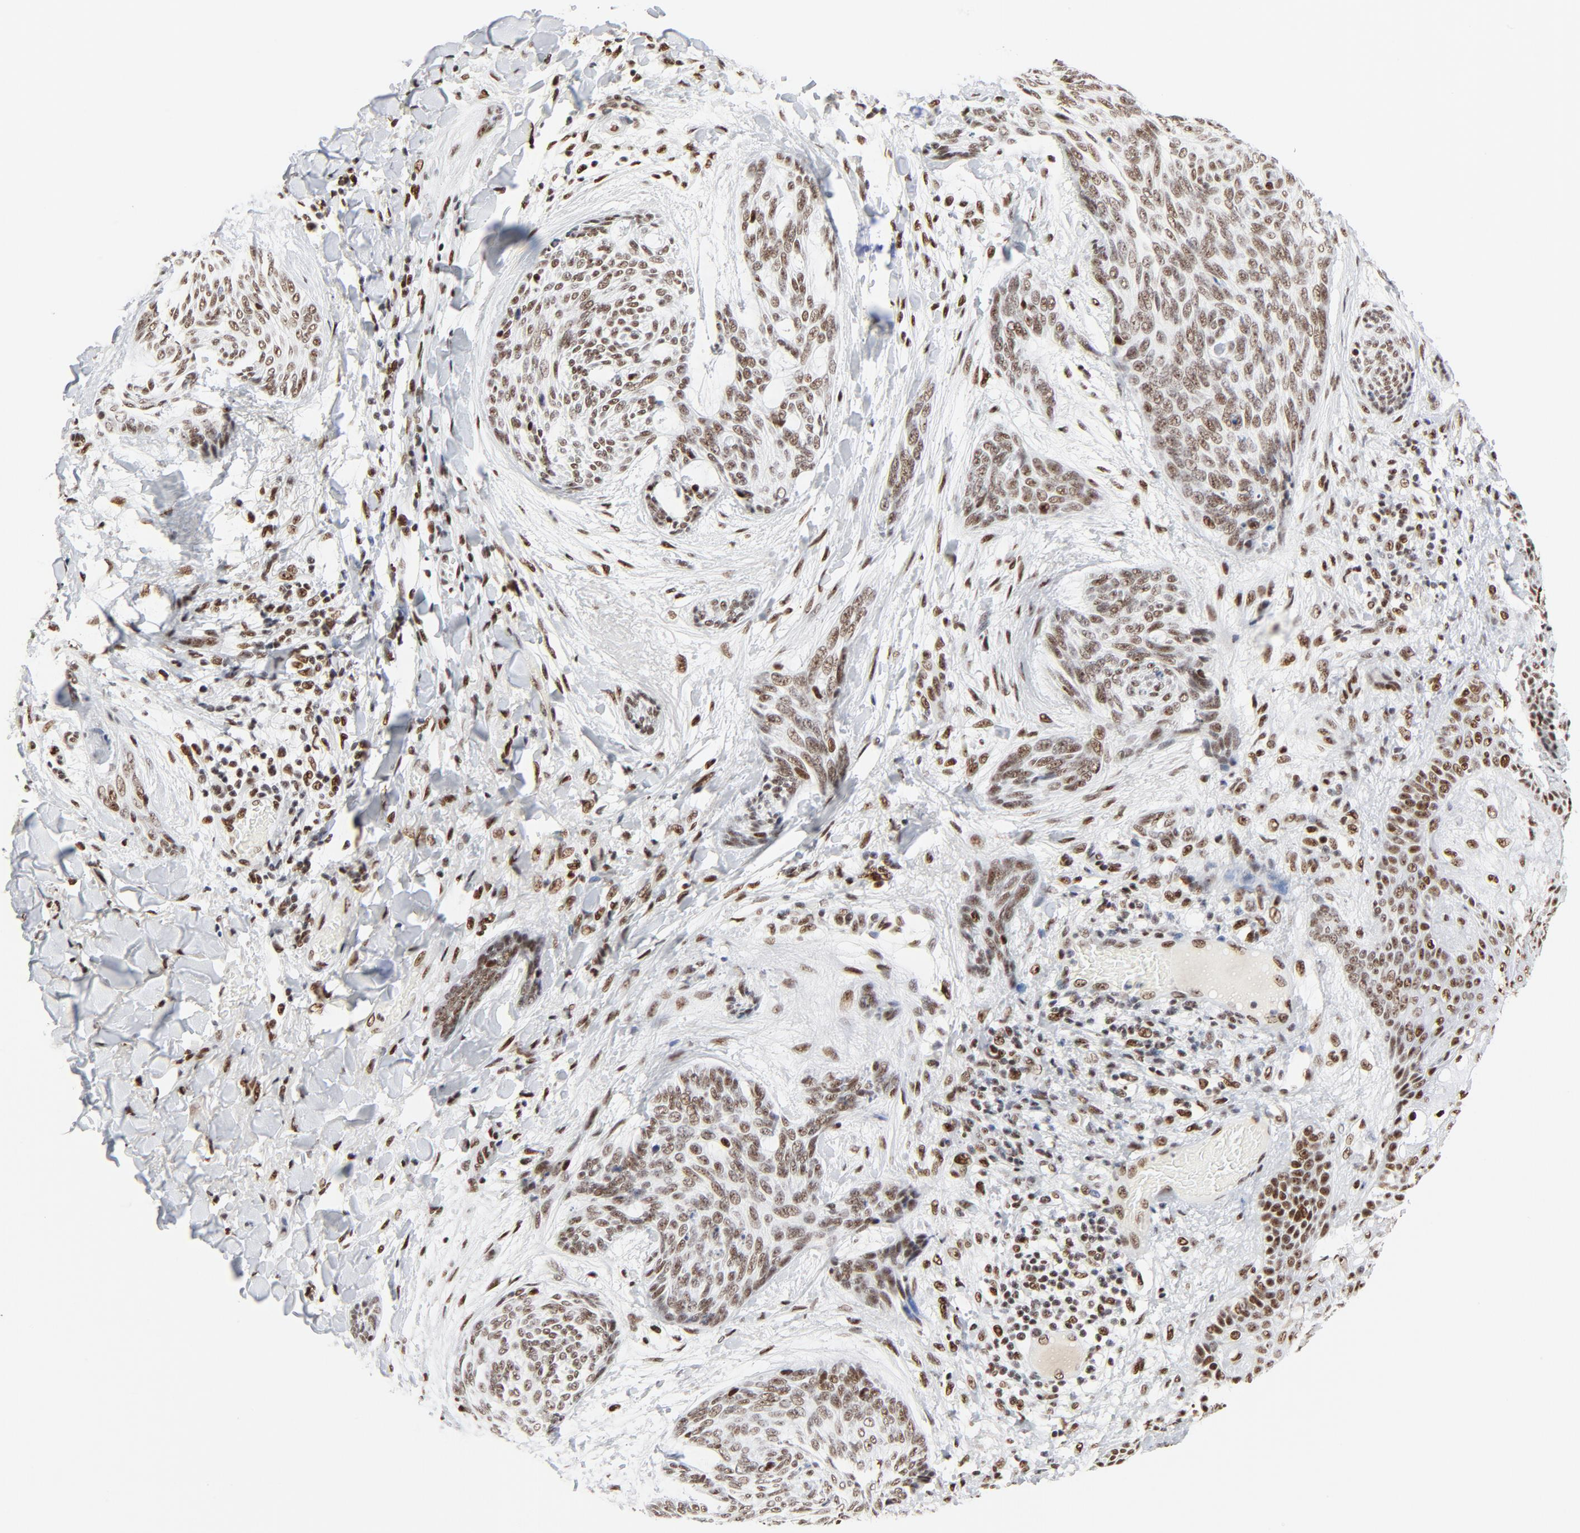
{"staining": {"intensity": "moderate", "quantity": ">75%", "location": "nuclear"}, "tissue": "skin cancer", "cell_type": "Tumor cells", "image_type": "cancer", "snomed": [{"axis": "morphology", "description": "Normal tissue, NOS"}, {"axis": "morphology", "description": "Basal cell carcinoma"}, {"axis": "topography", "description": "Skin"}], "caption": "DAB immunohistochemical staining of skin basal cell carcinoma demonstrates moderate nuclear protein positivity in approximately >75% of tumor cells. (brown staining indicates protein expression, while blue staining denotes nuclei).", "gene": "GTF2H1", "patient": {"sex": "female", "age": 71}}